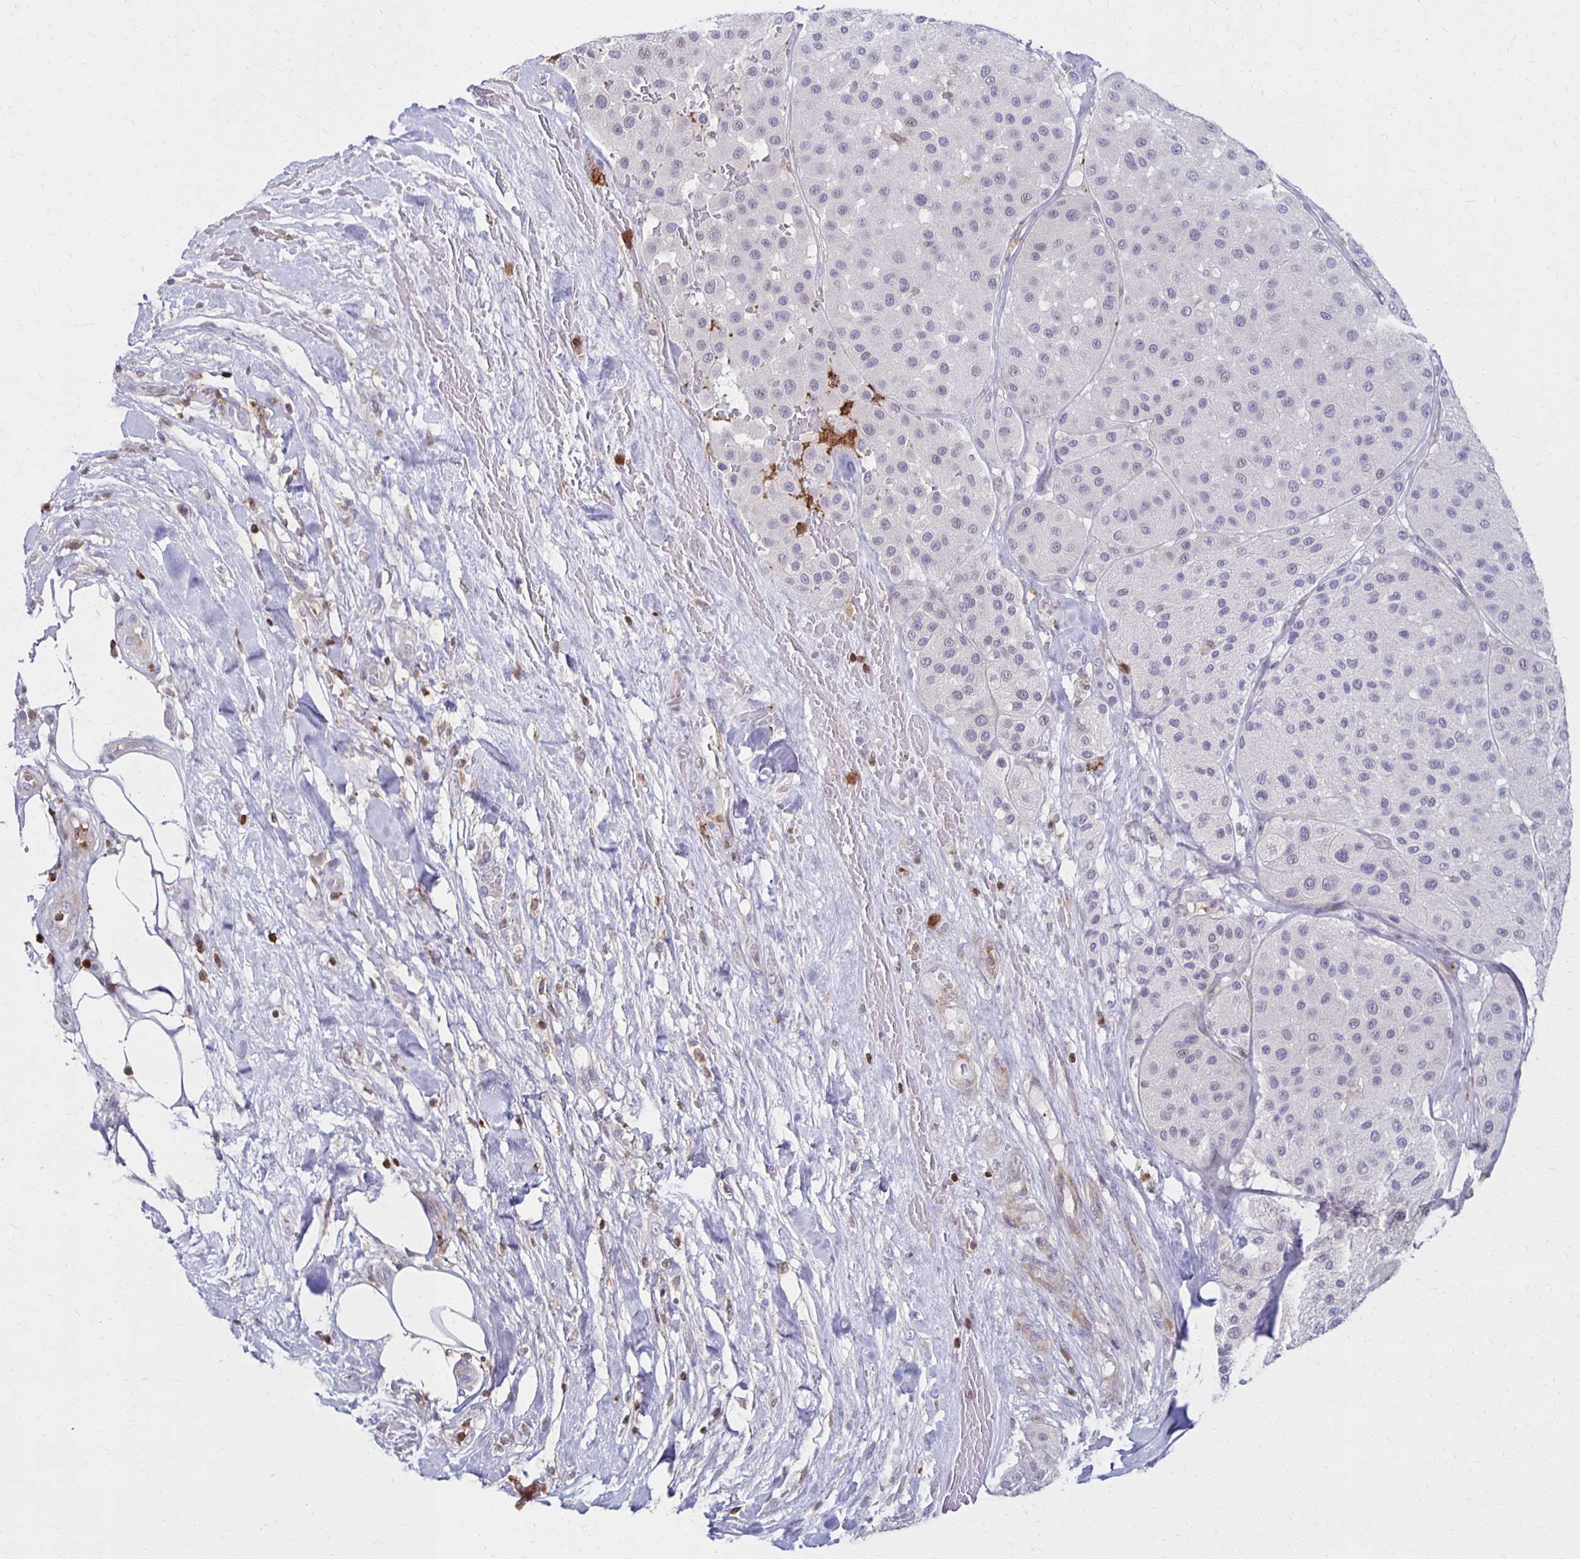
{"staining": {"intensity": "negative", "quantity": "none", "location": "none"}, "tissue": "melanoma", "cell_type": "Tumor cells", "image_type": "cancer", "snomed": [{"axis": "morphology", "description": "Malignant melanoma, Metastatic site"}, {"axis": "topography", "description": "Smooth muscle"}], "caption": "This image is of melanoma stained with immunohistochemistry to label a protein in brown with the nuclei are counter-stained blue. There is no positivity in tumor cells.", "gene": "CCL21", "patient": {"sex": "male", "age": 41}}